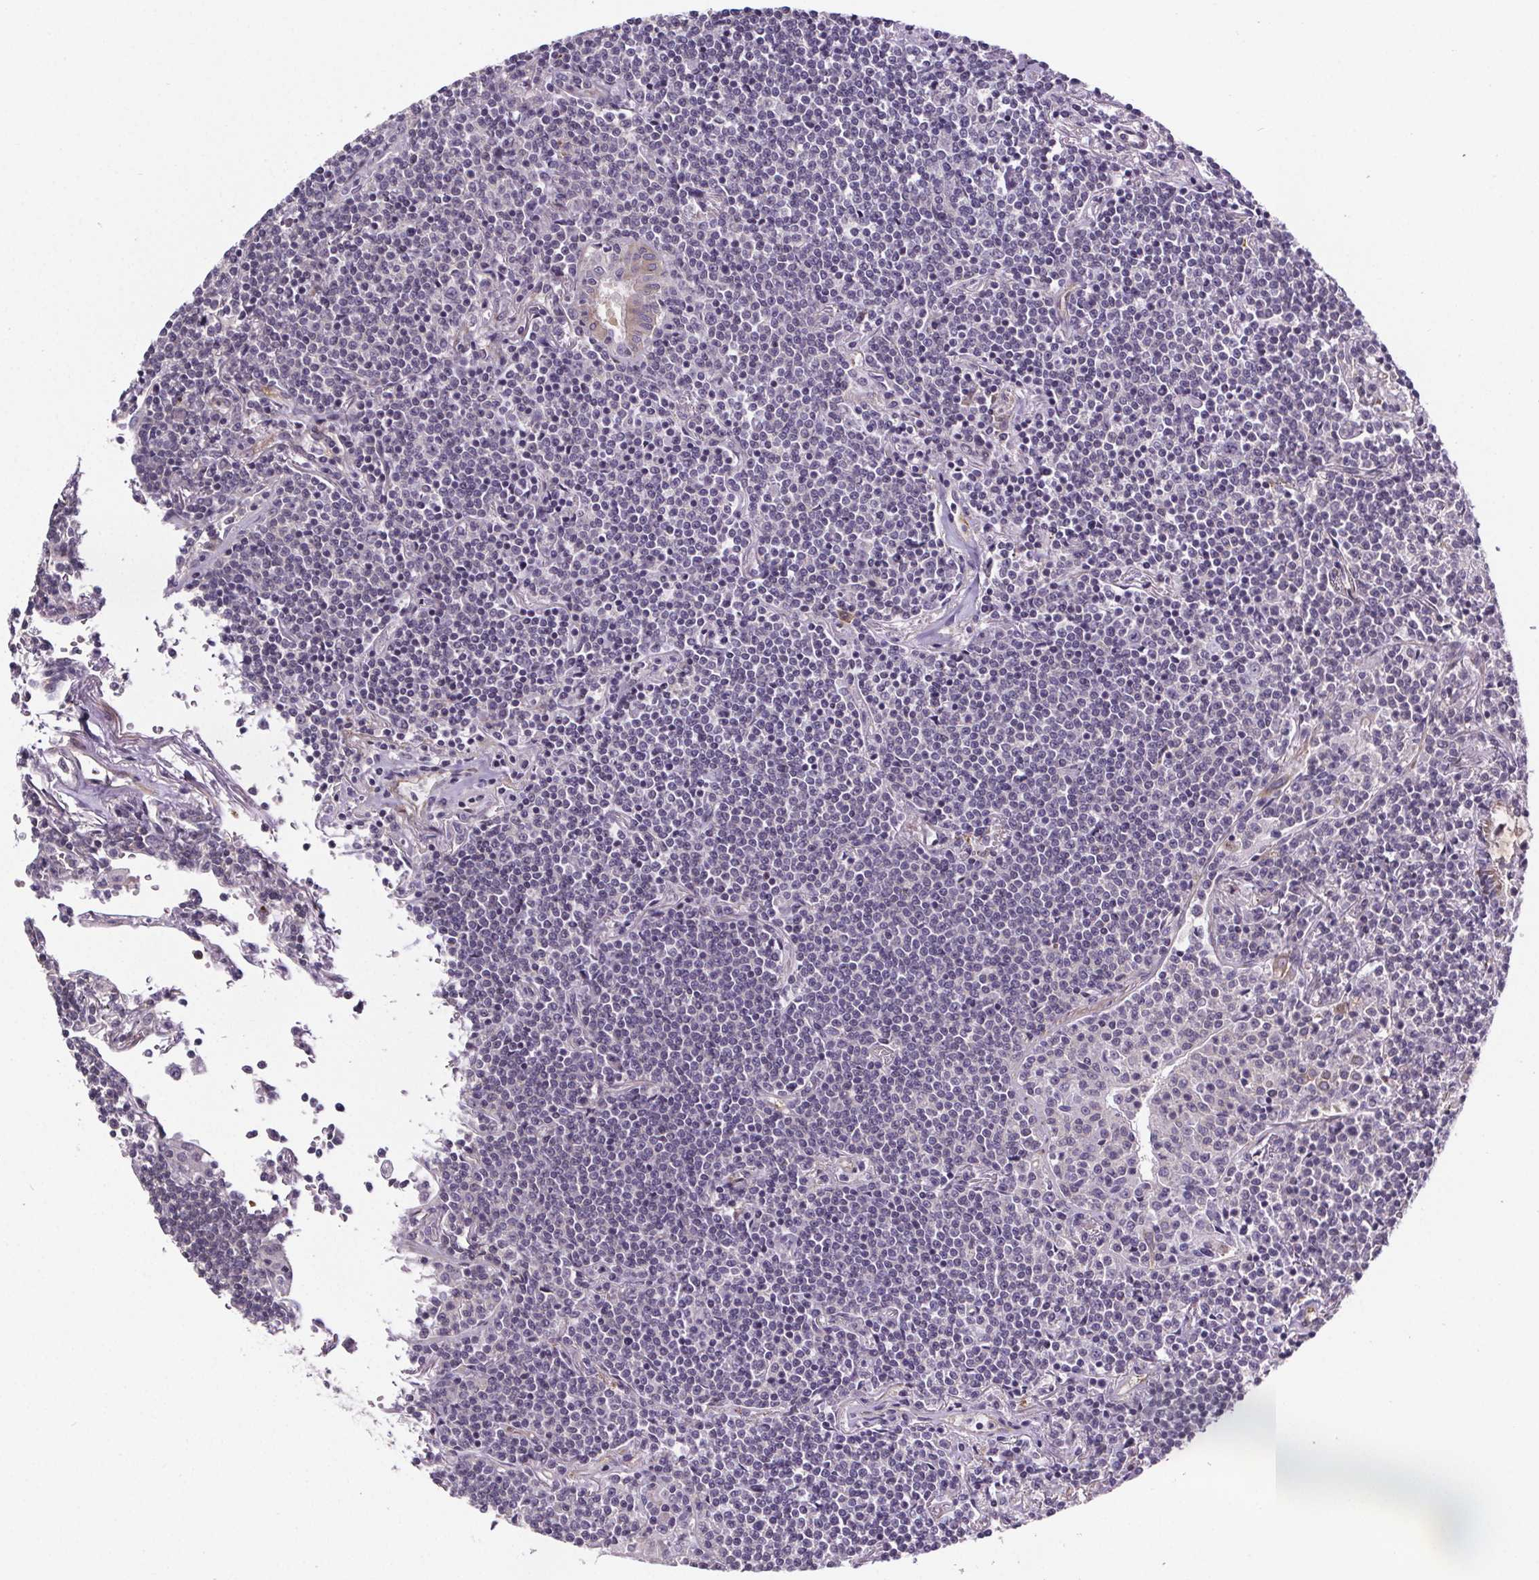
{"staining": {"intensity": "negative", "quantity": "none", "location": "none"}, "tissue": "lymphoma", "cell_type": "Tumor cells", "image_type": "cancer", "snomed": [{"axis": "morphology", "description": "Malignant lymphoma, non-Hodgkin's type, Low grade"}, {"axis": "topography", "description": "Lung"}], "caption": "Immunohistochemical staining of lymphoma reveals no significant expression in tumor cells.", "gene": "TTC12", "patient": {"sex": "female", "age": 71}}